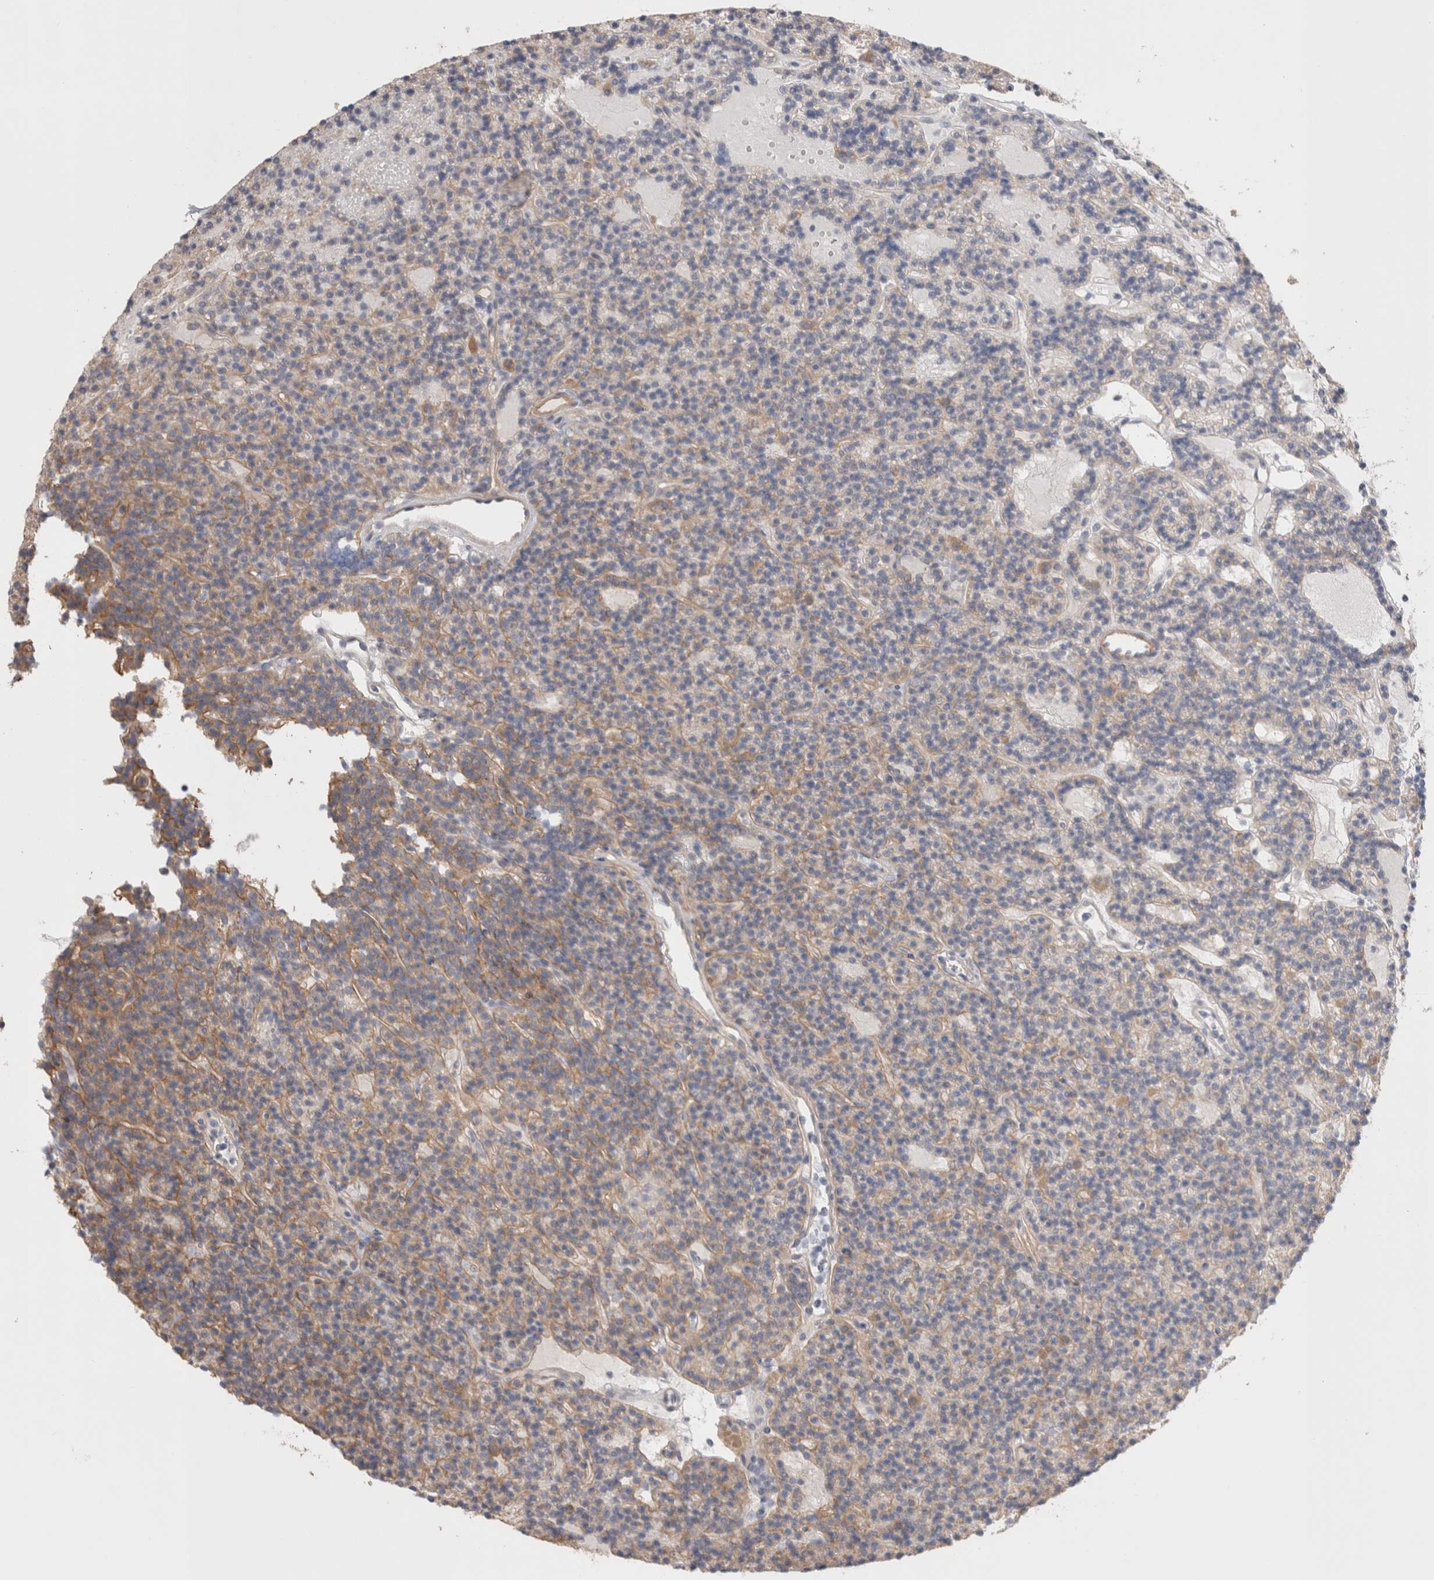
{"staining": {"intensity": "moderate", "quantity": "<25%", "location": "cytoplasmic/membranous"}, "tissue": "parathyroid gland", "cell_type": "Glandular cells", "image_type": "normal", "snomed": [{"axis": "morphology", "description": "Normal tissue, NOS"}, {"axis": "topography", "description": "Parathyroid gland"}], "caption": "High-power microscopy captured an immunohistochemistry (IHC) micrograph of normal parathyroid gland, revealing moderate cytoplasmic/membranous expression in approximately <25% of glandular cells. Using DAB (brown) and hematoxylin (blue) stains, captured at high magnification using brightfield microscopy.", "gene": "DMD", "patient": {"sex": "male", "age": 75}}